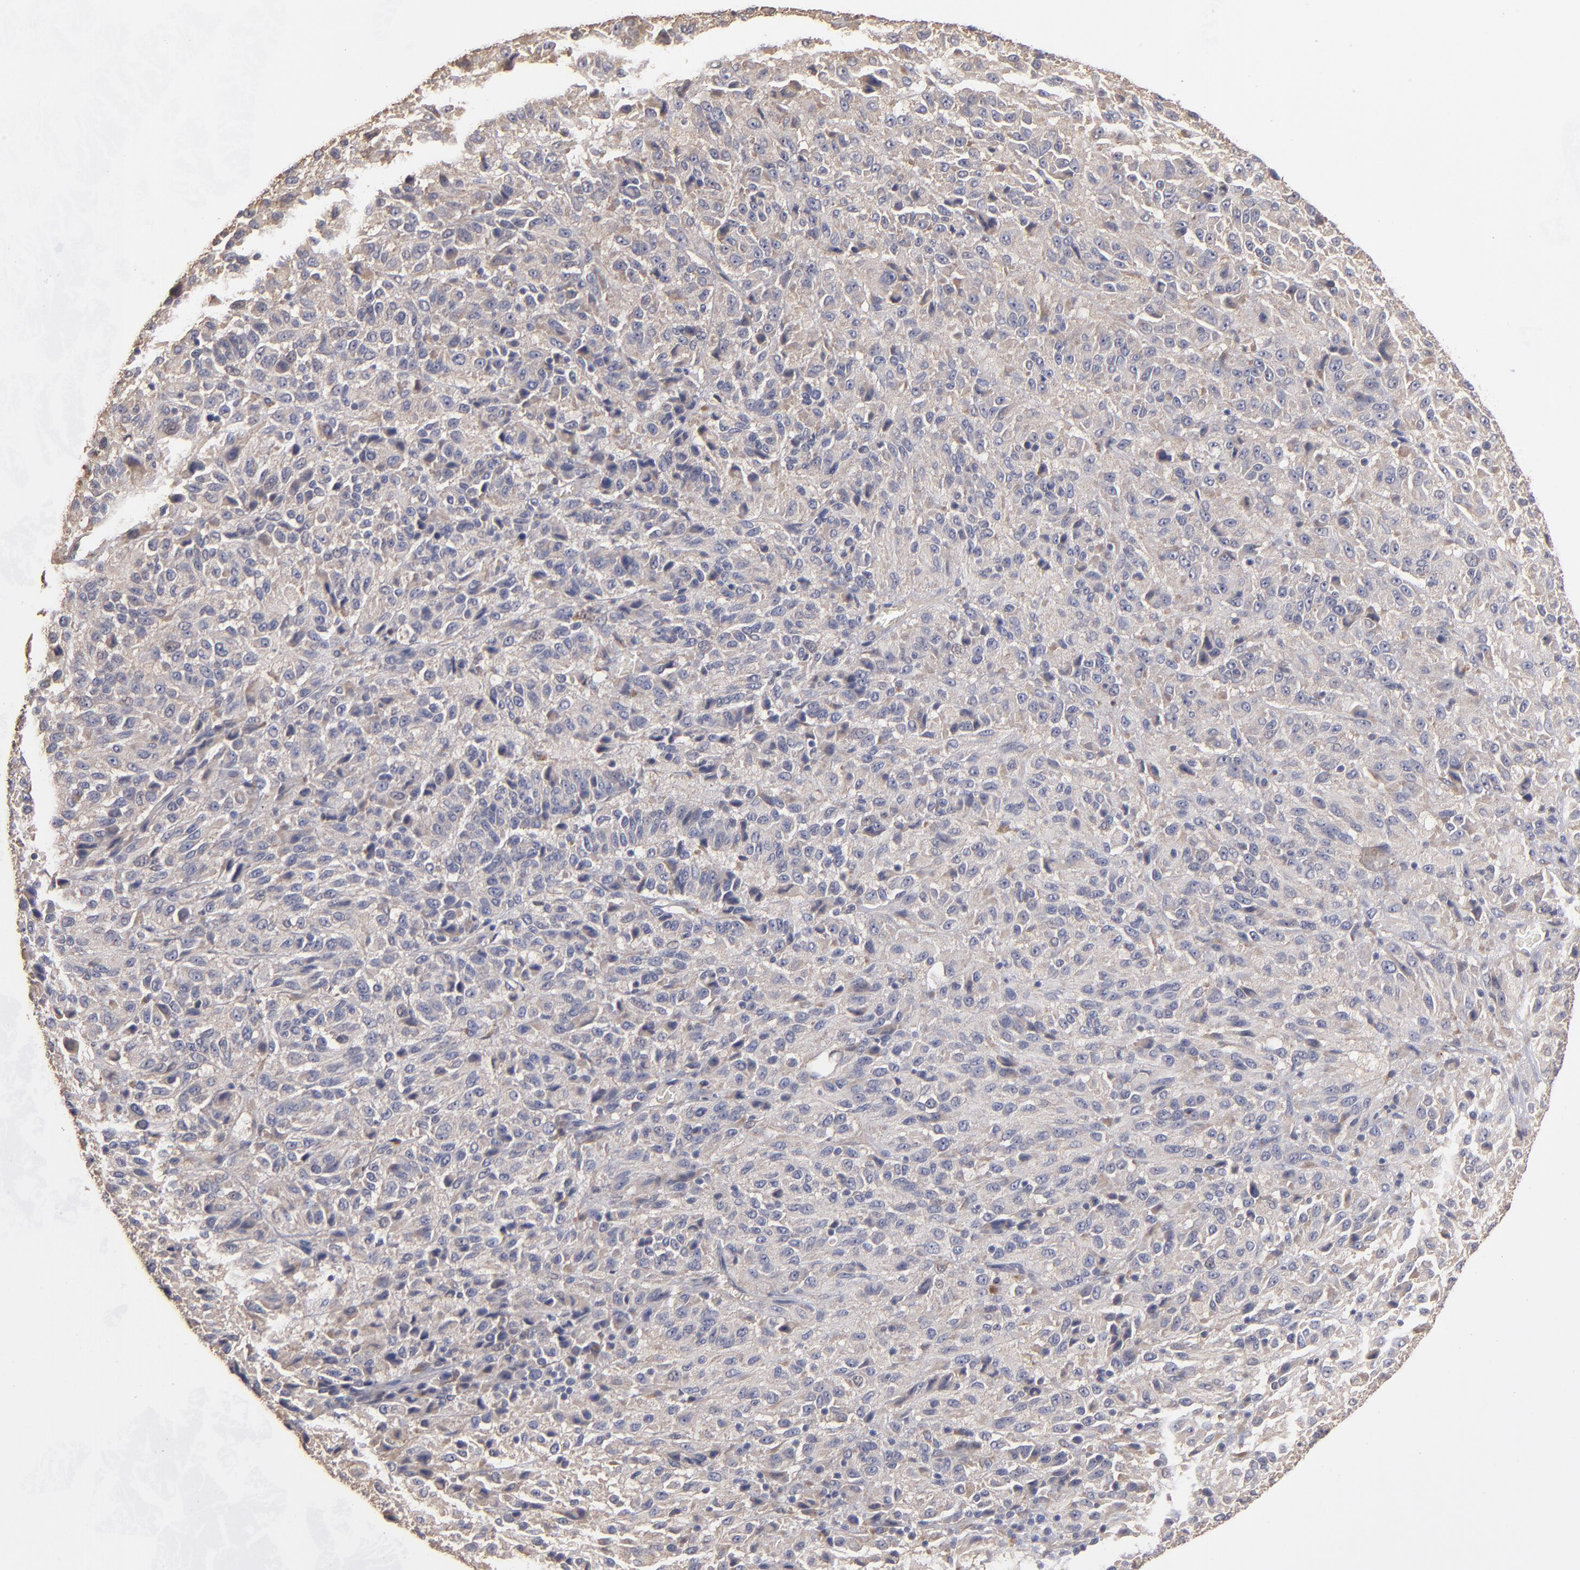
{"staining": {"intensity": "weak", "quantity": ">75%", "location": "cytoplasmic/membranous"}, "tissue": "melanoma", "cell_type": "Tumor cells", "image_type": "cancer", "snomed": [{"axis": "morphology", "description": "Malignant melanoma, Metastatic site"}, {"axis": "topography", "description": "Lung"}], "caption": "Tumor cells show weak cytoplasmic/membranous expression in approximately >75% of cells in melanoma. The protein is shown in brown color, while the nuclei are stained blue.", "gene": "DMD", "patient": {"sex": "male", "age": 64}}